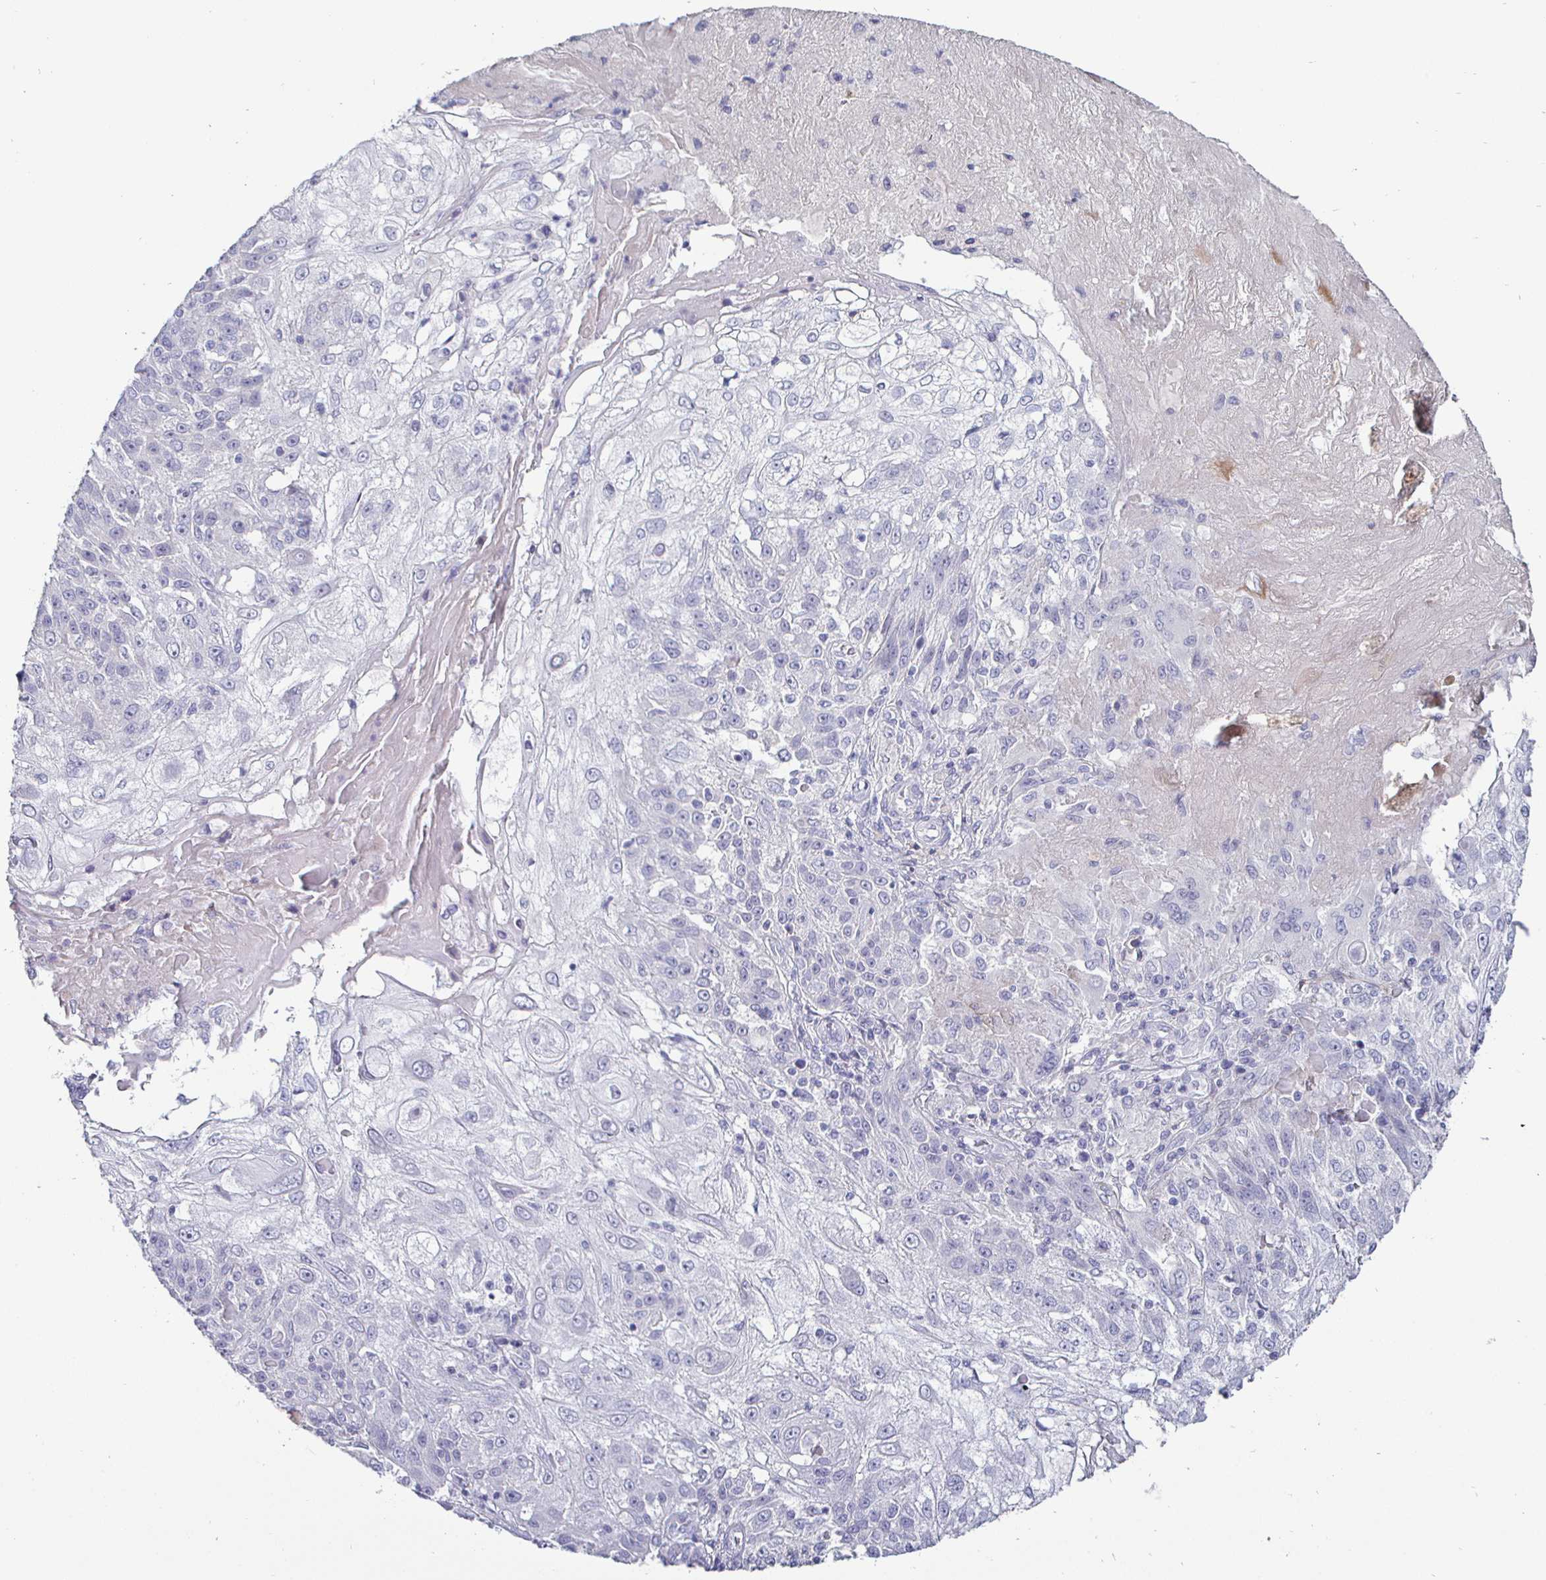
{"staining": {"intensity": "negative", "quantity": "none", "location": "none"}, "tissue": "skin cancer", "cell_type": "Tumor cells", "image_type": "cancer", "snomed": [{"axis": "morphology", "description": "Normal tissue, NOS"}, {"axis": "morphology", "description": "Squamous cell carcinoma, NOS"}, {"axis": "topography", "description": "Skin"}], "caption": "Tumor cells are negative for protein expression in human squamous cell carcinoma (skin).", "gene": "ENPP1", "patient": {"sex": "female", "age": 83}}